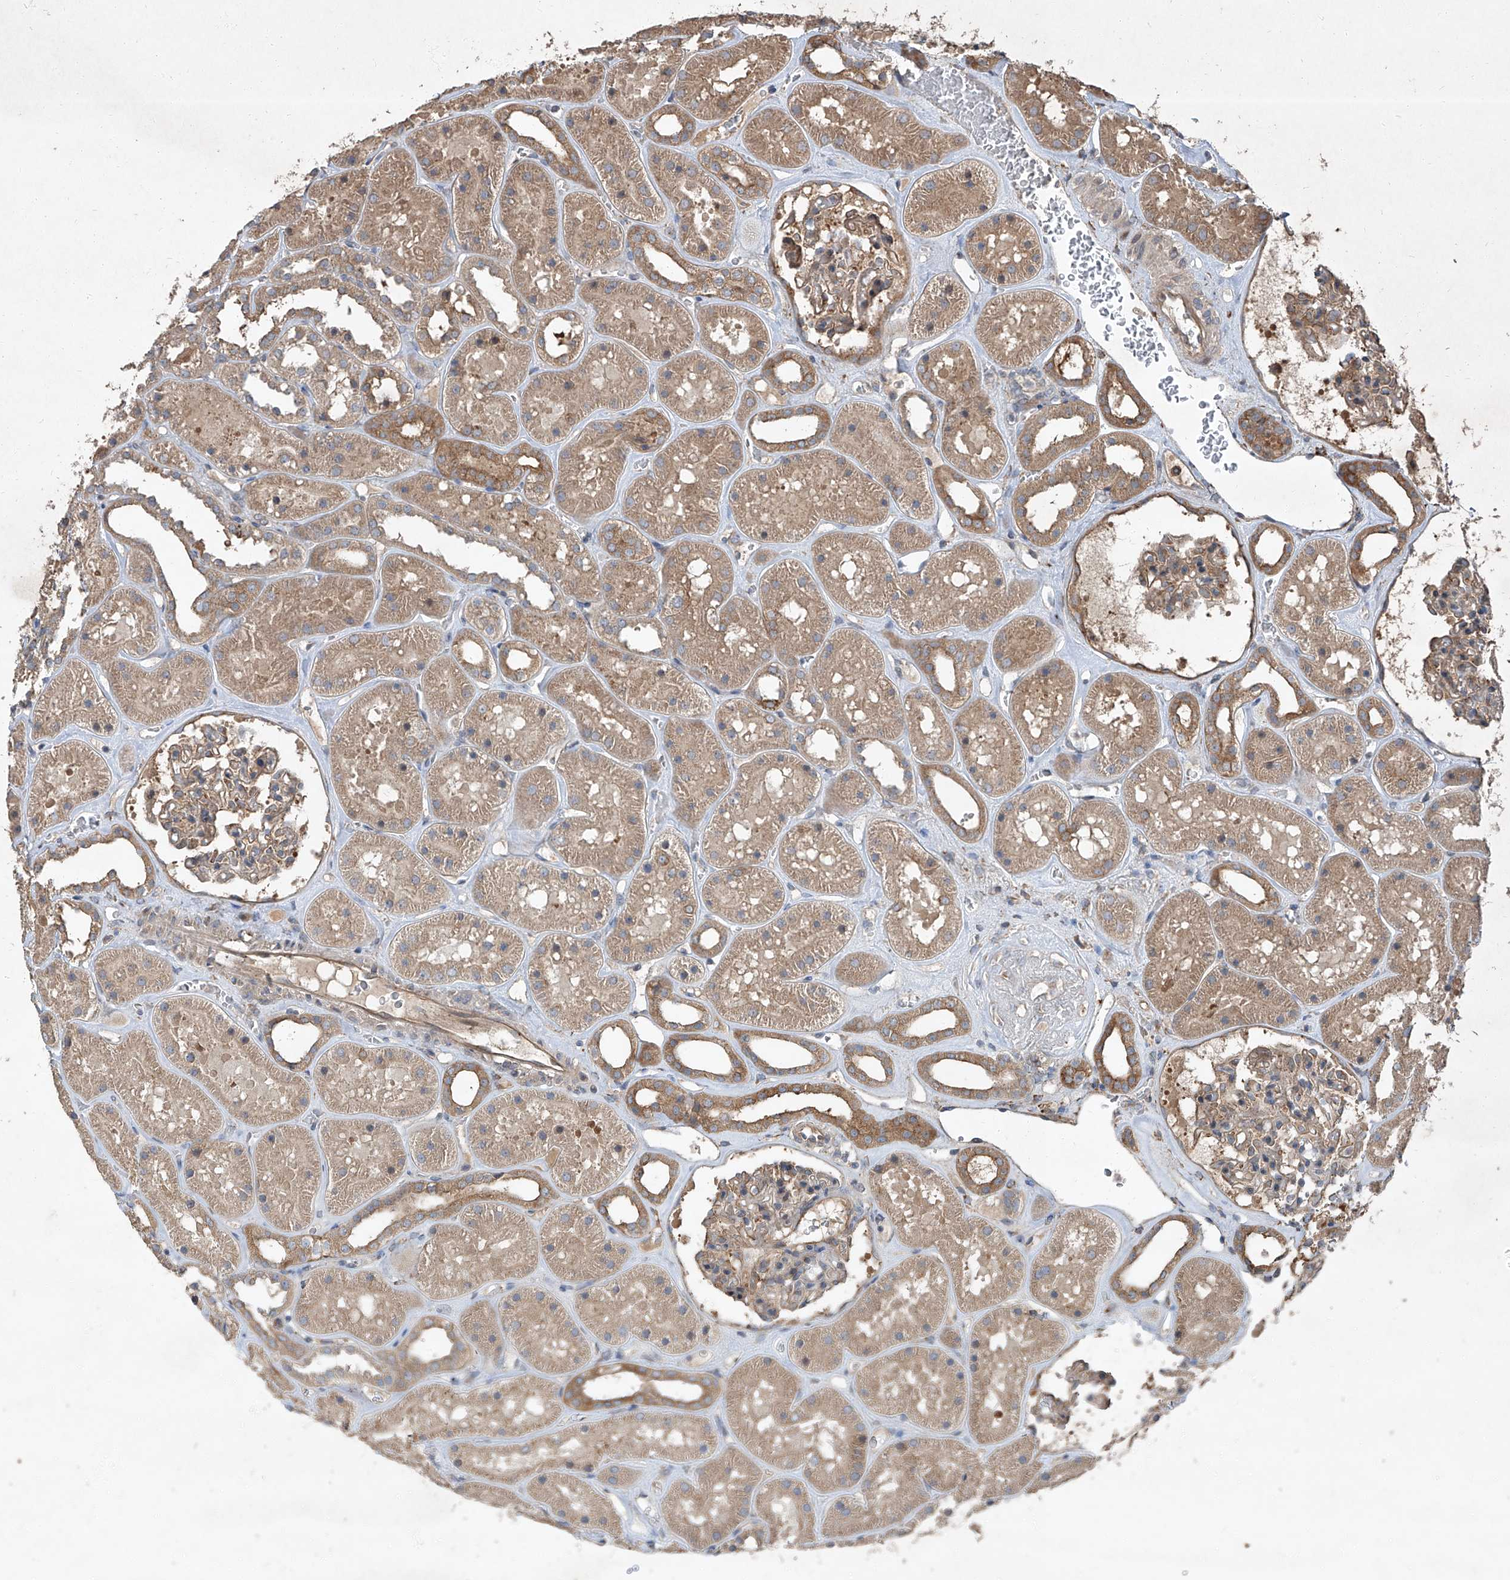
{"staining": {"intensity": "moderate", "quantity": ">75%", "location": "cytoplasmic/membranous"}, "tissue": "kidney", "cell_type": "Cells in glomeruli", "image_type": "normal", "snomed": [{"axis": "morphology", "description": "Normal tissue, NOS"}, {"axis": "topography", "description": "Kidney"}], "caption": "Approximately >75% of cells in glomeruli in unremarkable human kidney display moderate cytoplasmic/membranous protein expression as visualized by brown immunohistochemical staining.", "gene": "CCN1", "patient": {"sex": "female", "age": 41}}